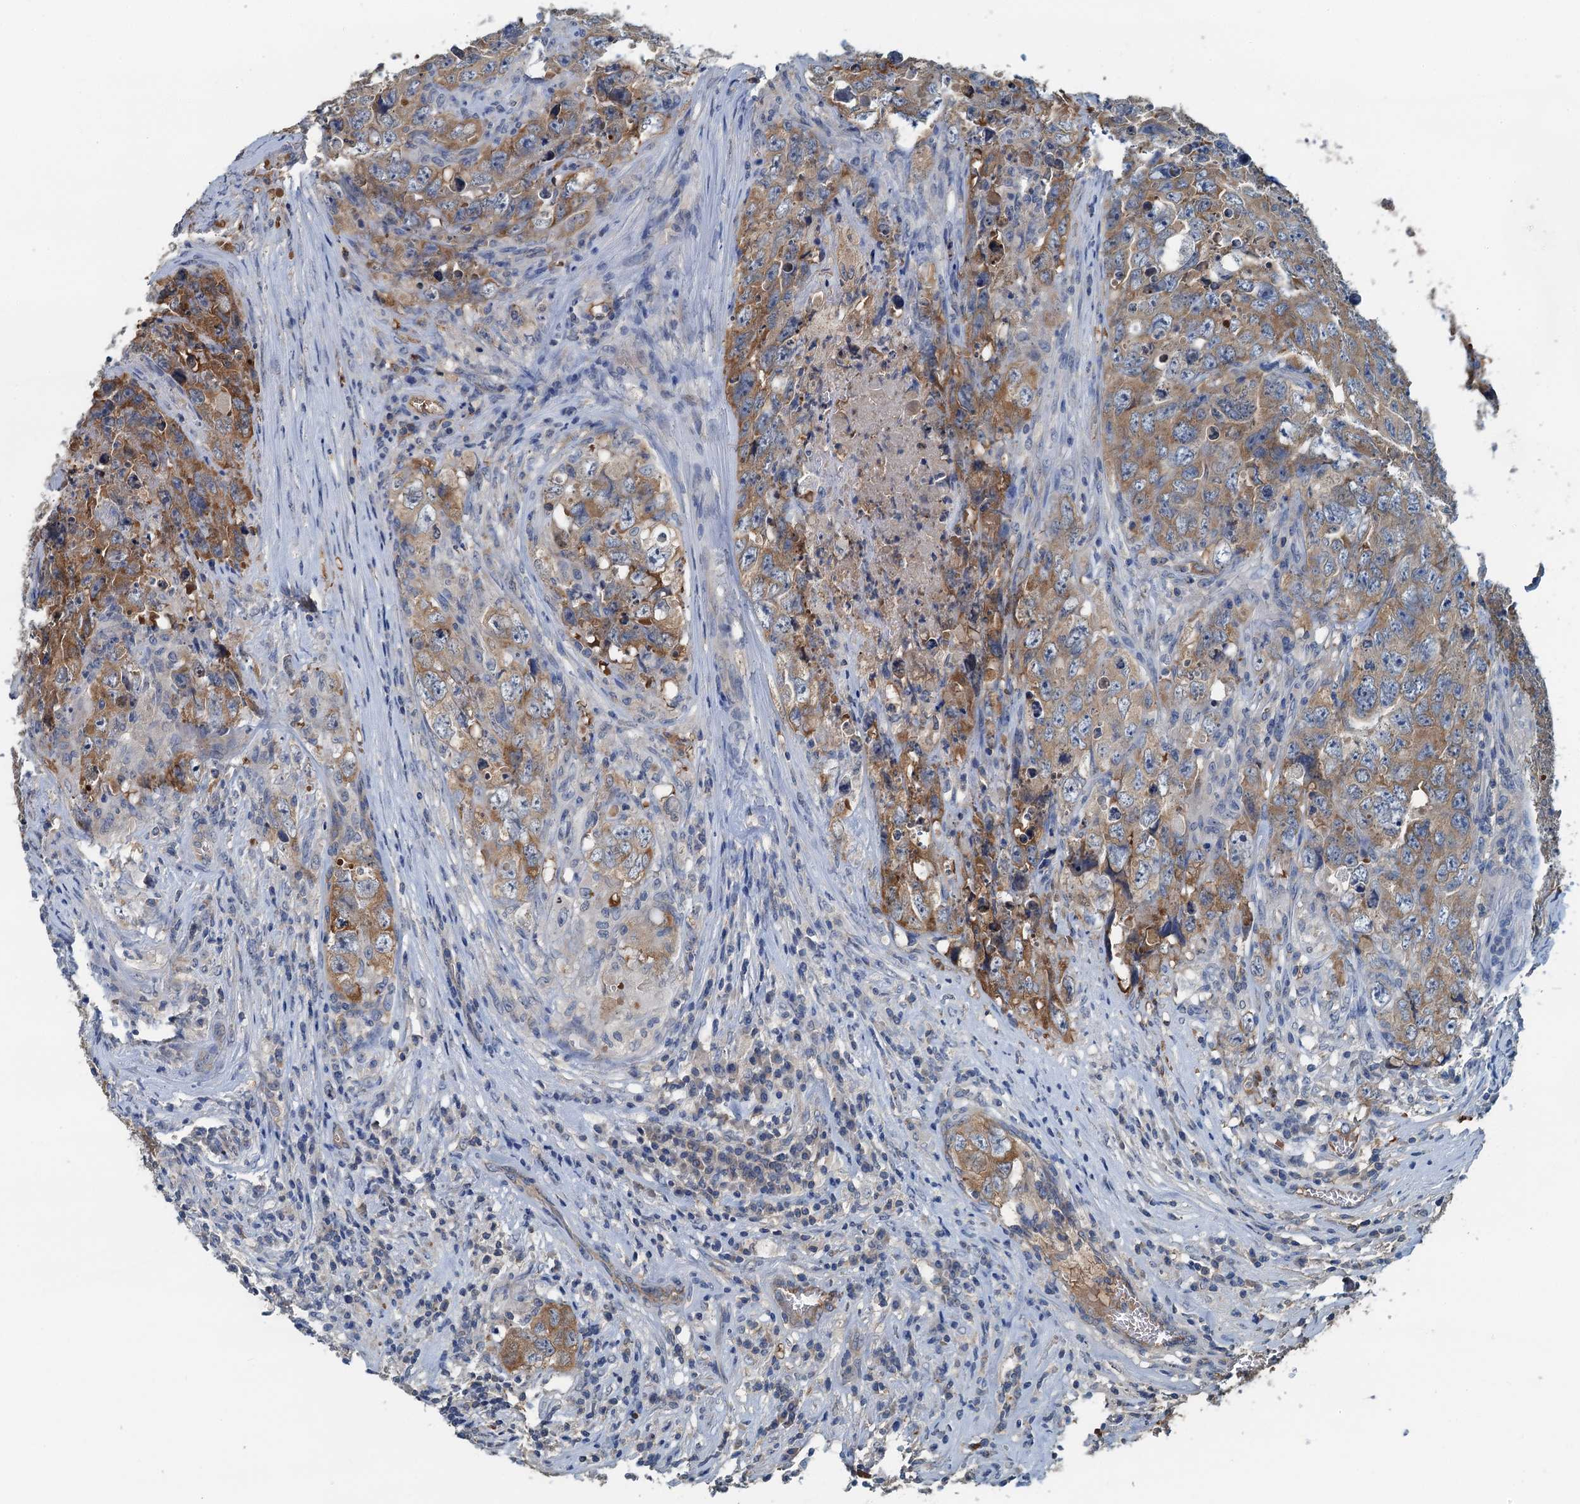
{"staining": {"intensity": "moderate", "quantity": ">75%", "location": "cytoplasmic/membranous"}, "tissue": "testis cancer", "cell_type": "Tumor cells", "image_type": "cancer", "snomed": [{"axis": "morphology", "description": "Seminoma, NOS"}, {"axis": "morphology", "description": "Carcinoma, Embryonal, NOS"}, {"axis": "topography", "description": "Testis"}], "caption": "The micrograph shows a brown stain indicating the presence of a protein in the cytoplasmic/membranous of tumor cells in seminoma (testis).", "gene": "LSM14B", "patient": {"sex": "male", "age": 43}}